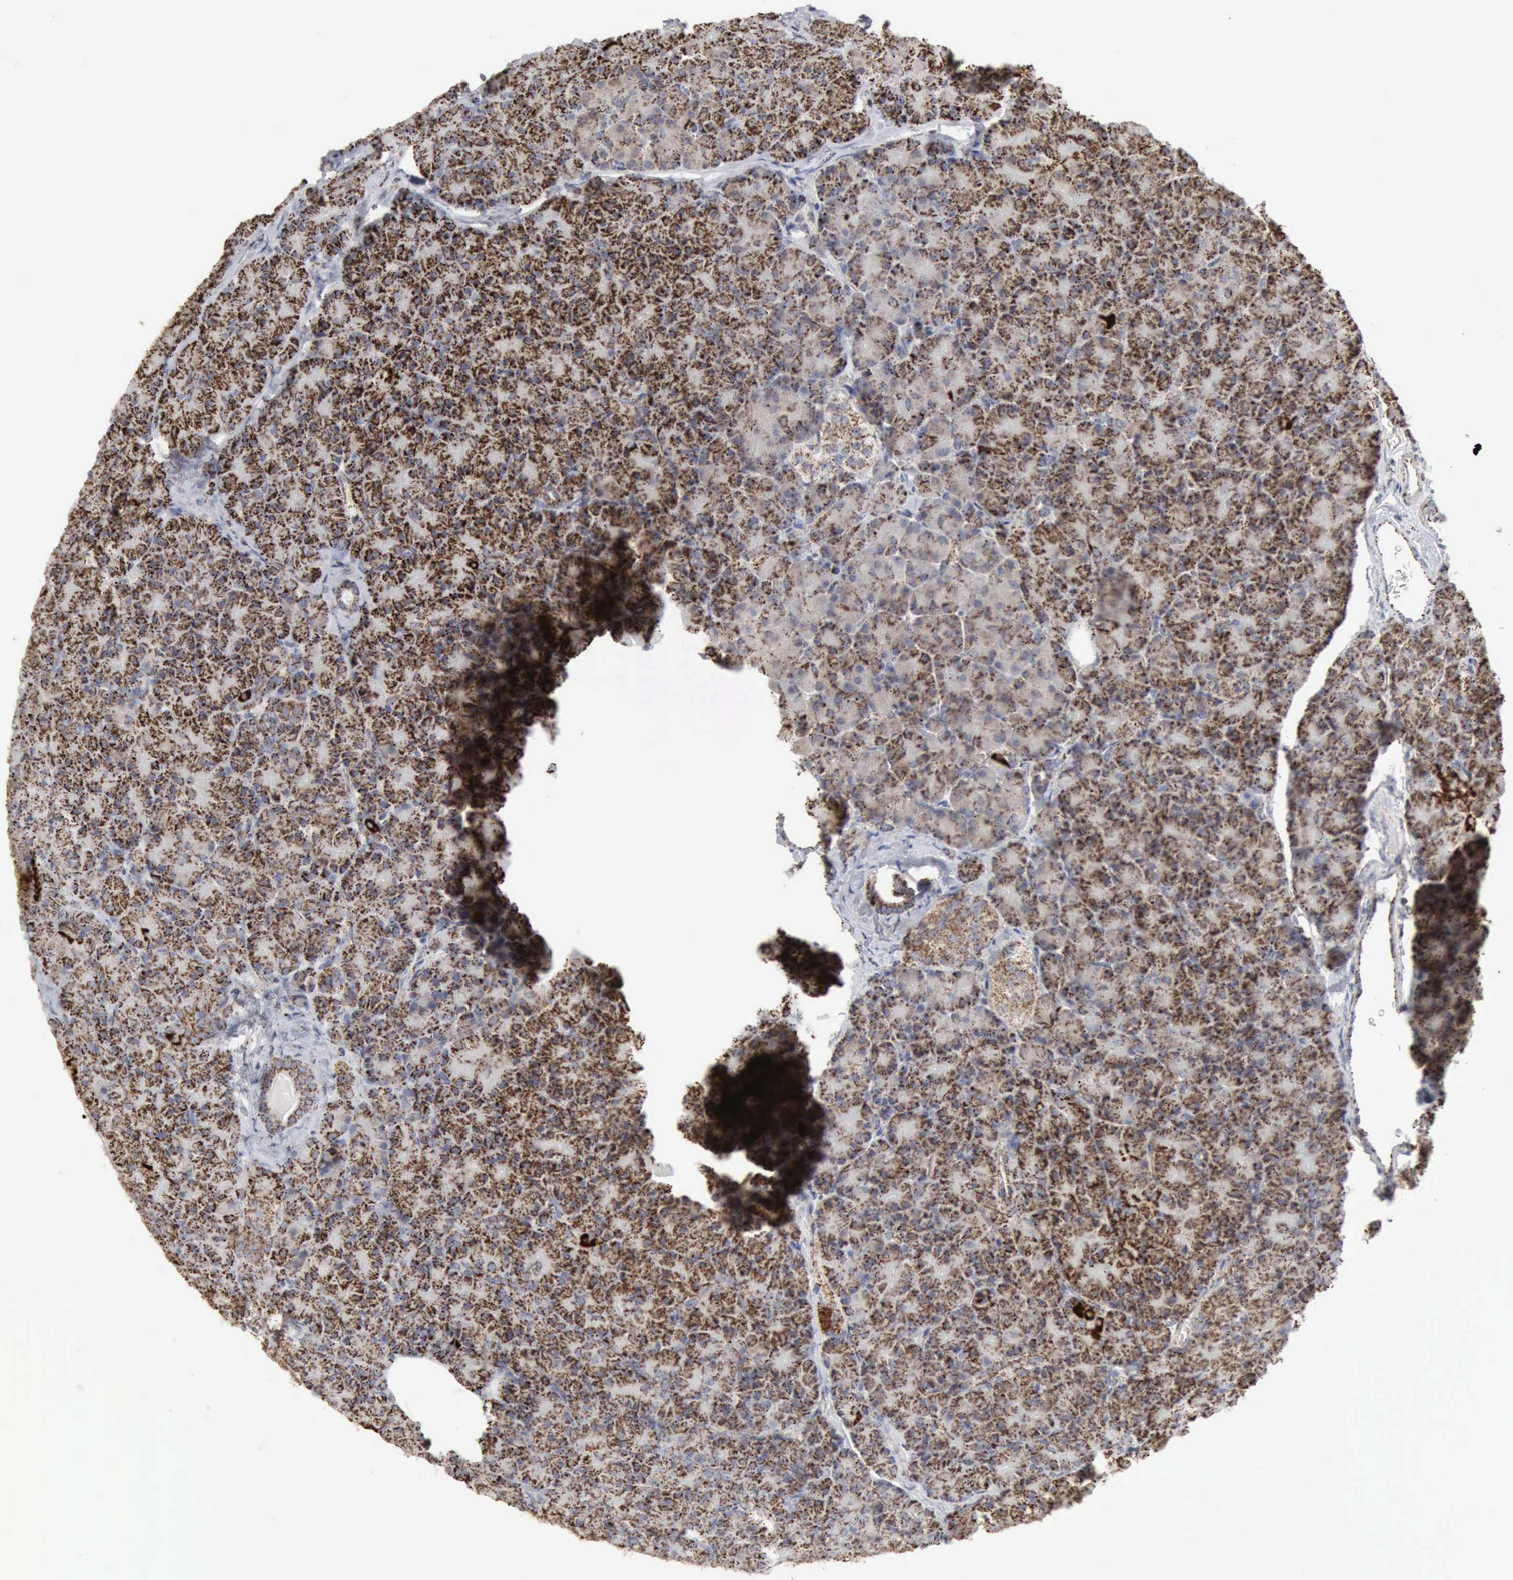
{"staining": {"intensity": "strong", "quantity": ">75%", "location": "cytoplasmic/membranous"}, "tissue": "pancreas", "cell_type": "Exocrine glandular cells", "image_type": "normal", "snomed": [{"axis": "morphology", "description": "Normal tissue, NOS"}, {"axis": "topography", "description": "Pancreas"}], "caption": "Immunohistochemistry (IHC) (DAB) staining of normal pancreas shows strong cytoplasmic/membranous protein staining in approximately >75% of exocrine glandular cells.", "gene": "ACO2", "patient": {"sex": "female", "age": 43}}